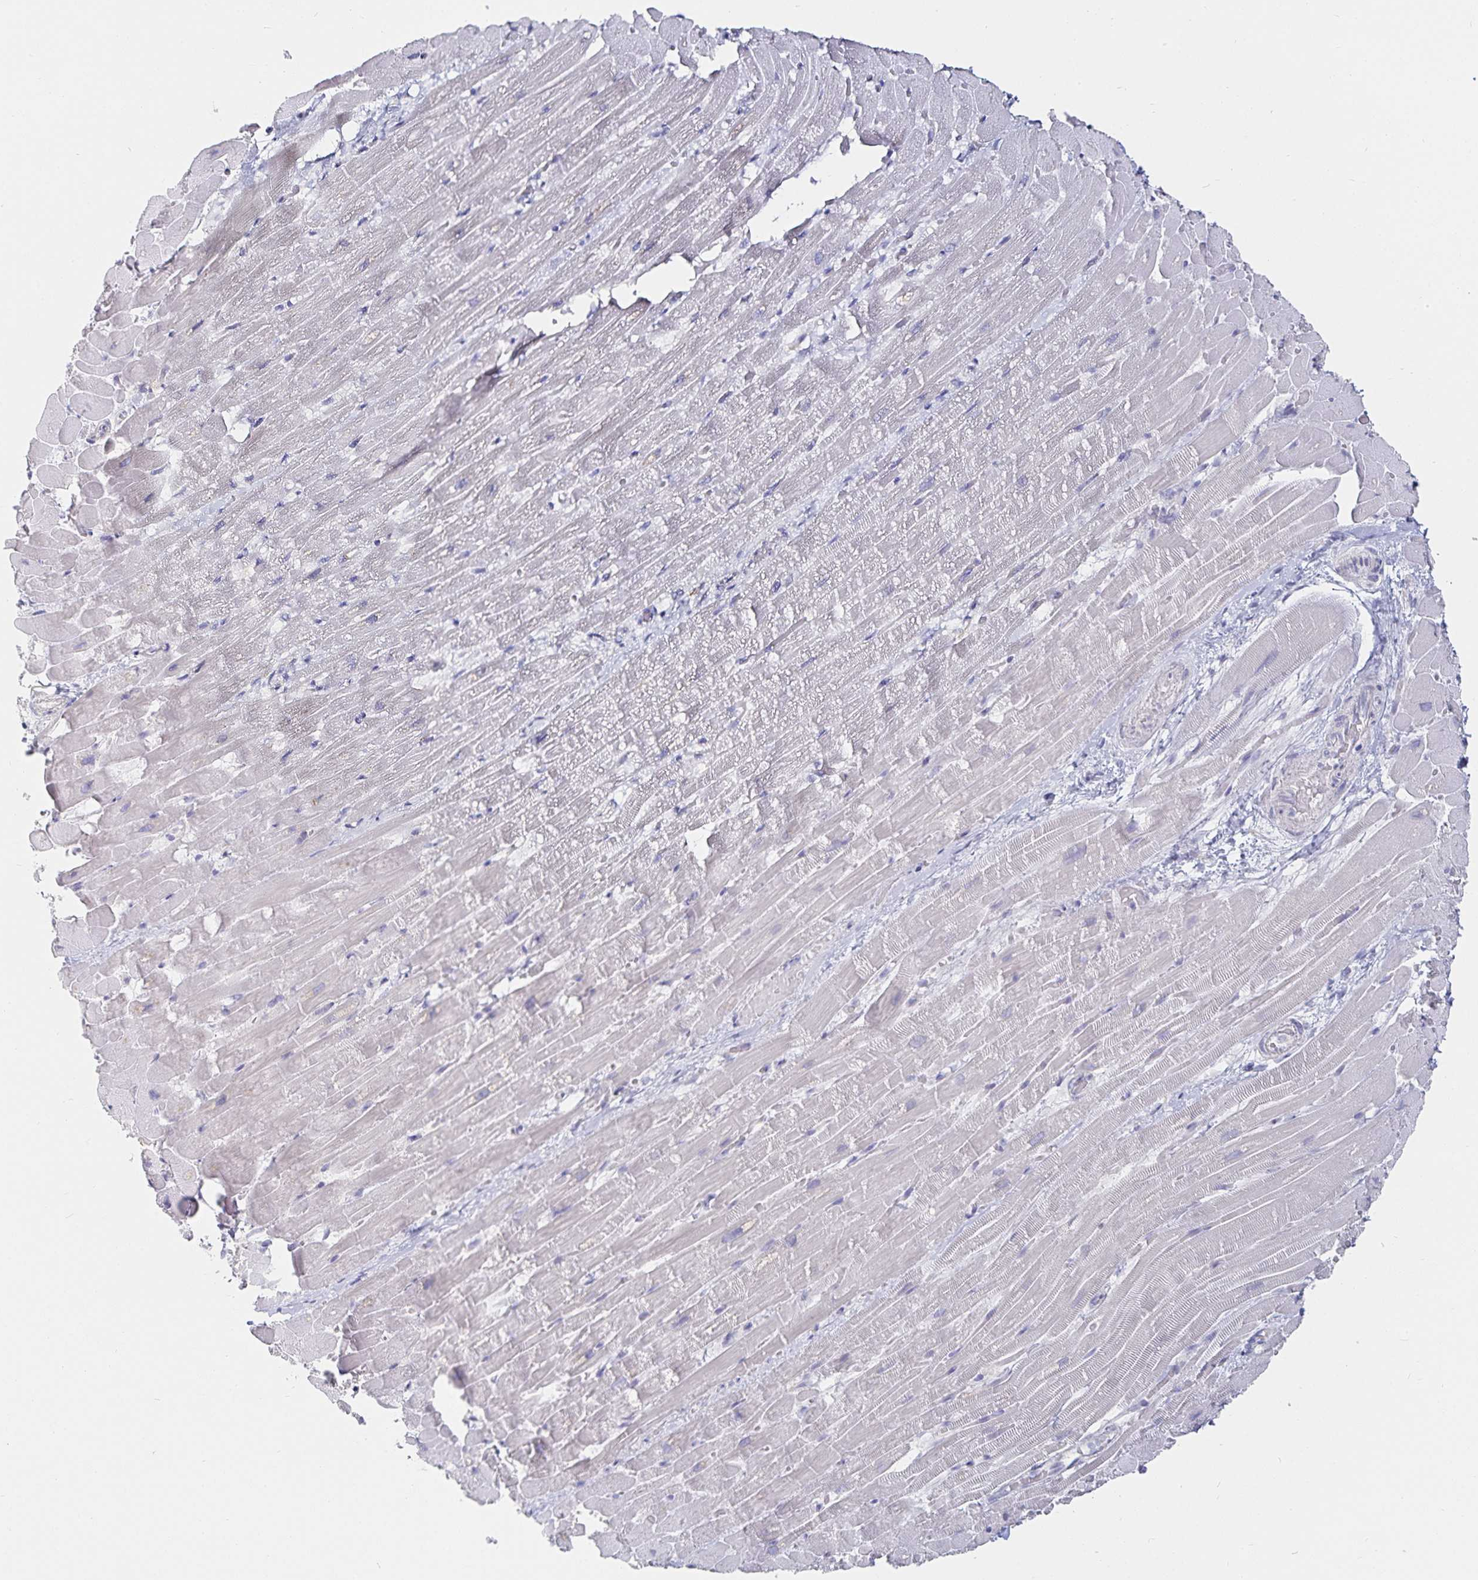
{"staining": {"intensity": "negative", "quantity": "none", "location": "none"}, "tissue": "heart muscle", "cell_type": "Cardiomyocytes", "image_type": "normal", "snomed": [{"axis": "morphology", "description": "Normal tissue, NOS"}, {"axis": "topography", "description": "Heart"}], "caption": "Cardiomyocytes are negative for brown protein staining in benign heart muscle. (DAB (3,3'-diaminobenzidine) IHC with hematoxylin counter stain).", "gene": "SFTPA1", "patient": {"sex": "male", "age": 37}}